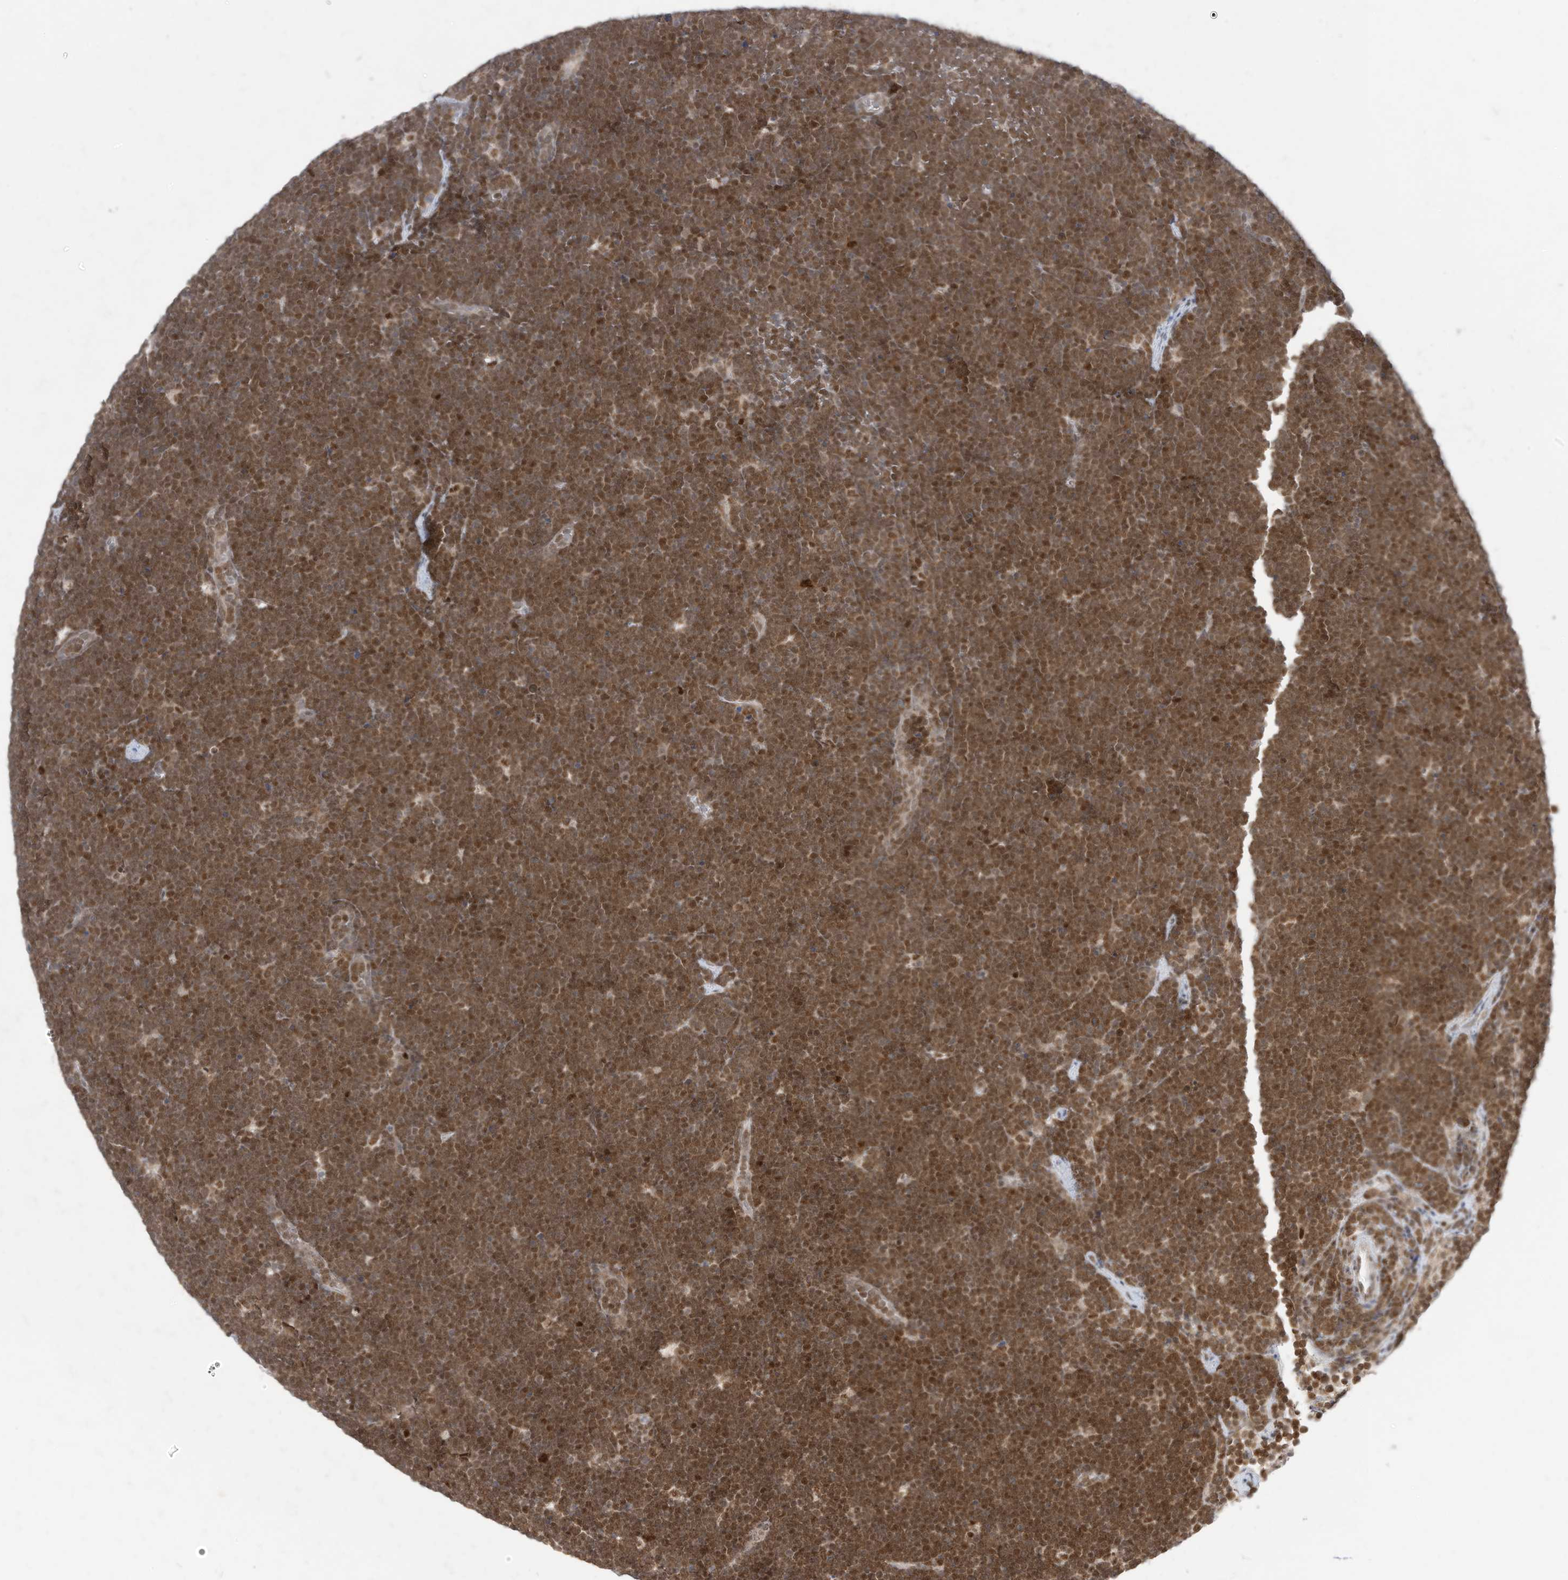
{"staining": {"intensity": "moderate", "quantity": ">75%", "location": "cytoplasmic/membranous,nuclear"}, "tissue": "lymphoma", "cell_type": "Tumor cells", "image_type": "cancer", "snomed": [{"axis": "morphology", "description": "Malignant lymphoma, non-Hodgkin's type, High grade"}, {"axis": "topography", "description": "Lymph node"}], "caption": "Approximately >75% of tumor cells in human malignant lymphoma, non-Hodgkin's type (high-grade) show moderate cytoplasmic/membranous and nuclear protein staining as visualized by brown immunohistochemical staining.", "gene": "OGT", "patient": {"sex": "male", "age": 13}}